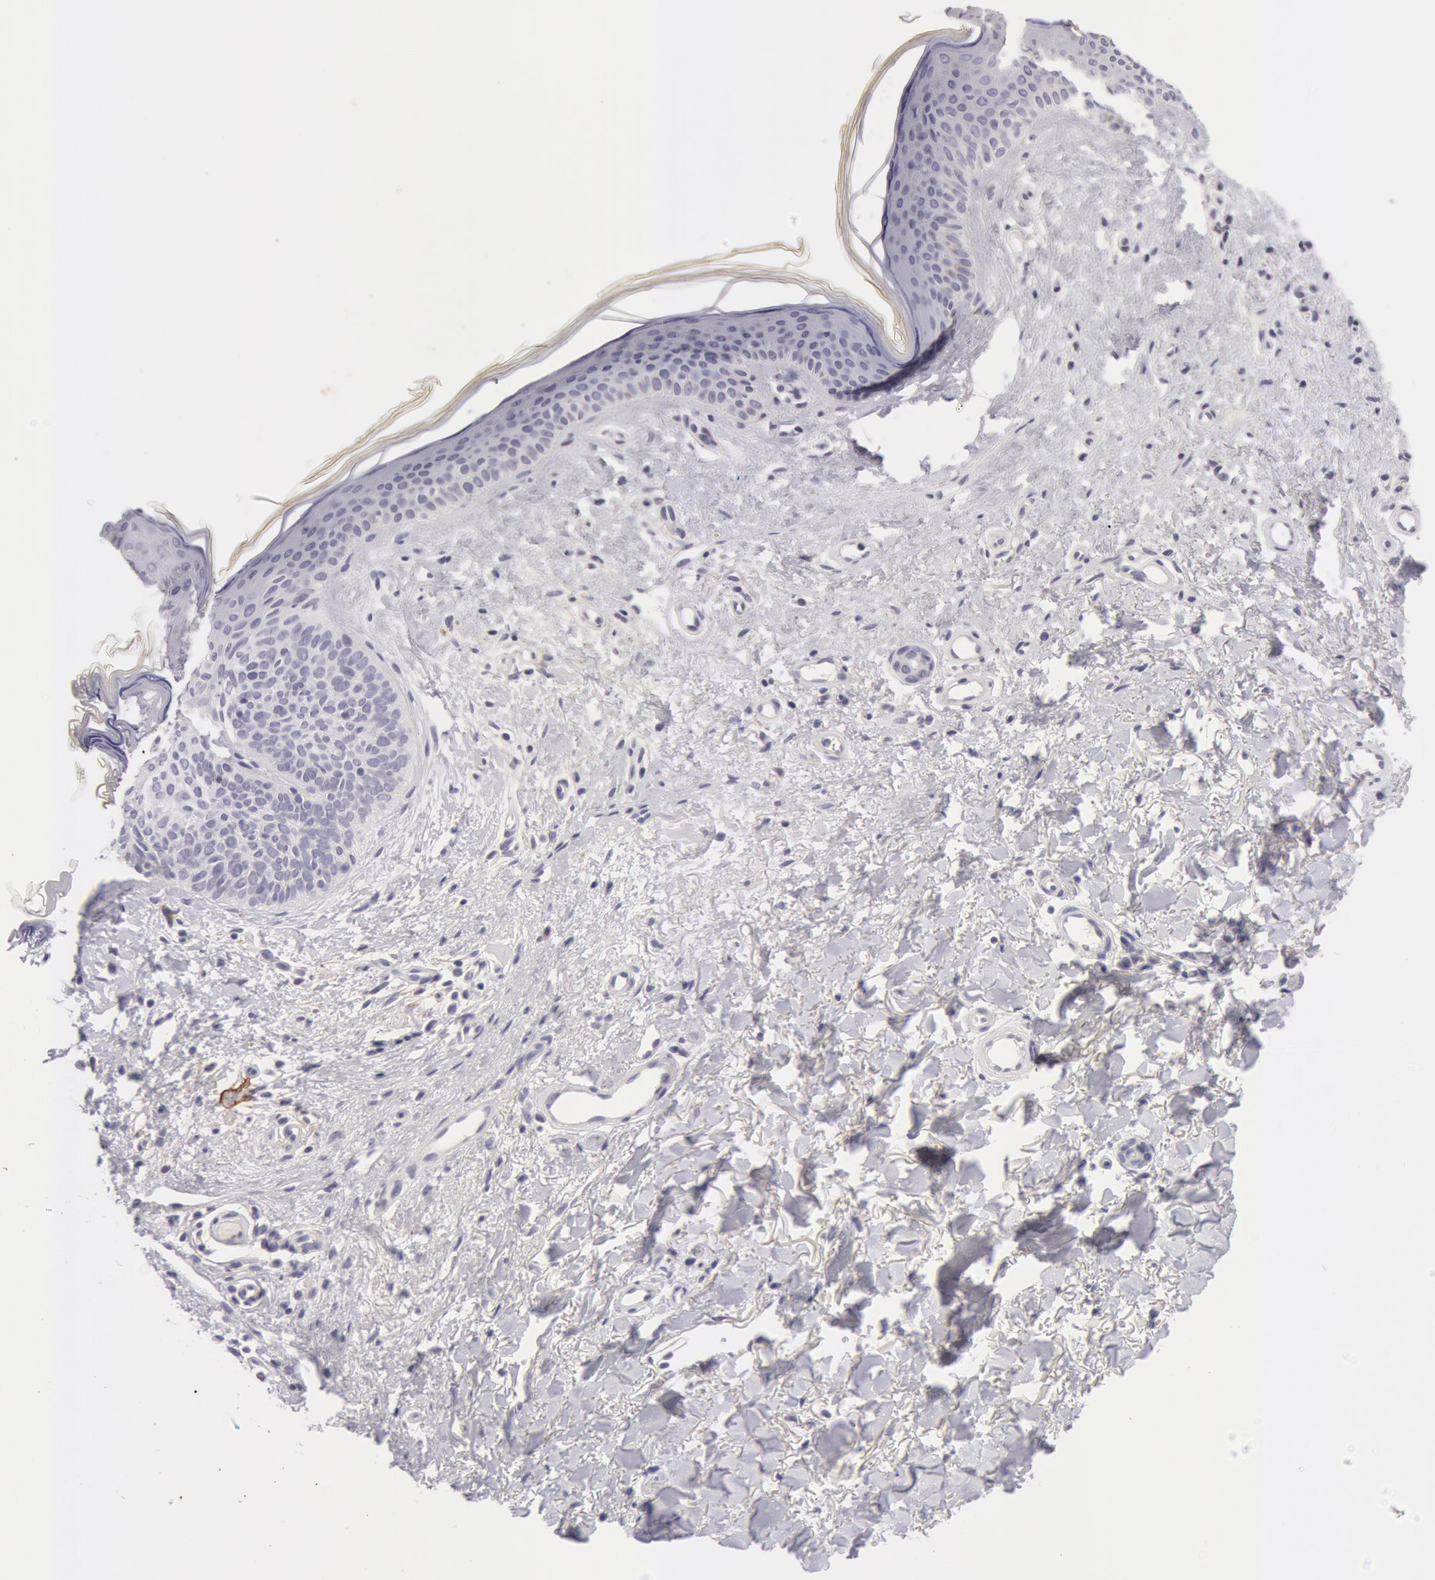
{"staining": {"intensity": "negative", "quantity": "none", "location": "none"}, "tissue": "skin cancer", "cell_type": "Tumor cells", "image_type": "cancer", "snomed": [{"axis": "morphology", "description": "Basal cell carcinoma"}, {"axis": "topography", "description": "Skin"}], "caption": "Immunohistochemical staining of human basal cell carcinoma (skin) demonstrates no significant positivity in tumor cells. Nuclei are stained in blue.", "gene": "NLGN4X", "patient": {"sex": "female", "age": 78}}